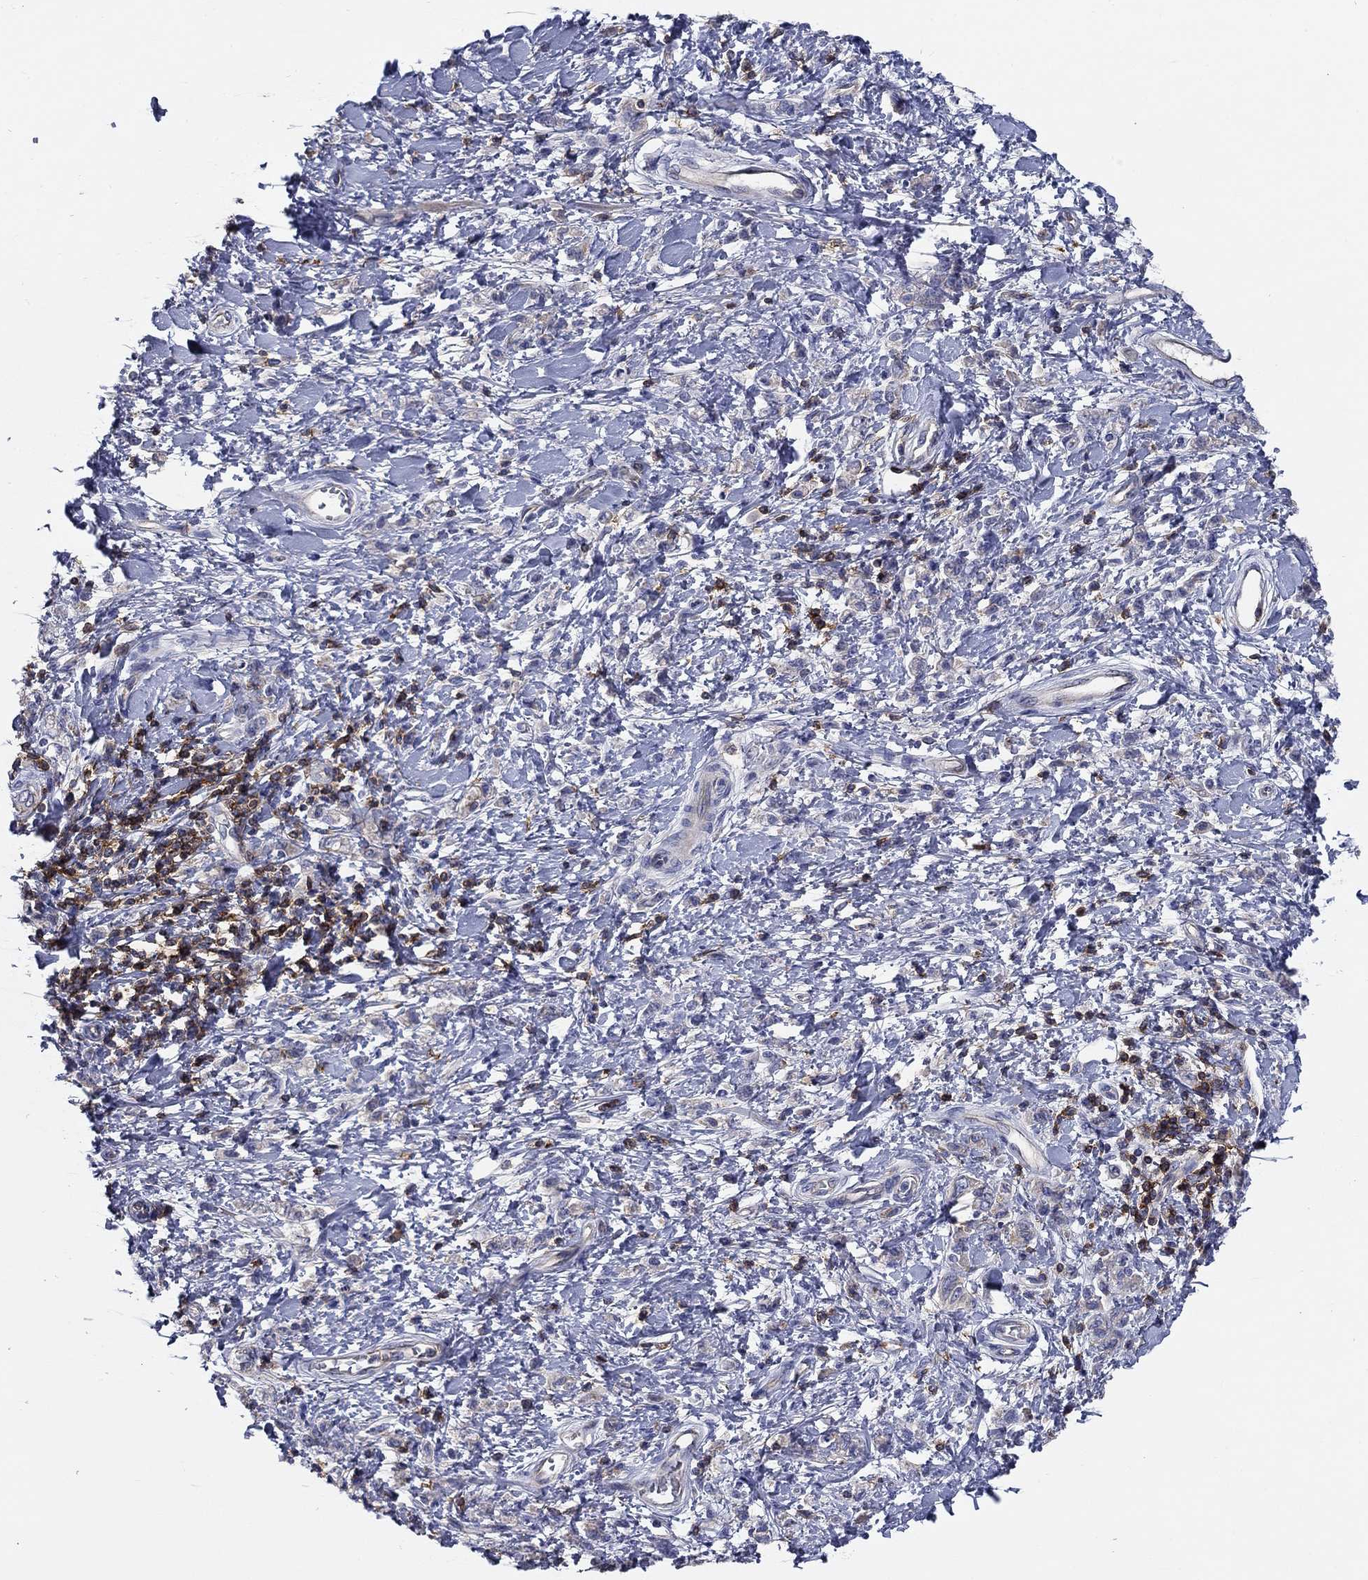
{"staining": {"intensity": "weak", "quantity": "25%-75%", "location": "cytoplasmic/membranous"}, "tissue": "stomach cancer", "cell_type": "Tumor cells", "image_type": "cancer", "snomed": [{"axis": "morphology", "description": "Adenocarcinoma, NOS"}, {"axis": "topography", "description": "Stomach"}], "caption": "Adenocarcinoma (stomach) stained with DAB (3,3'-diaminobenzidine) immunohistochemistry (IHC) reveals low levels of weak cytoplasmic/membranous positivity in approximately 25%-75% of tumor cells.", "gene": "SIT1", "patient": {"sex": "male", "age": 77}}